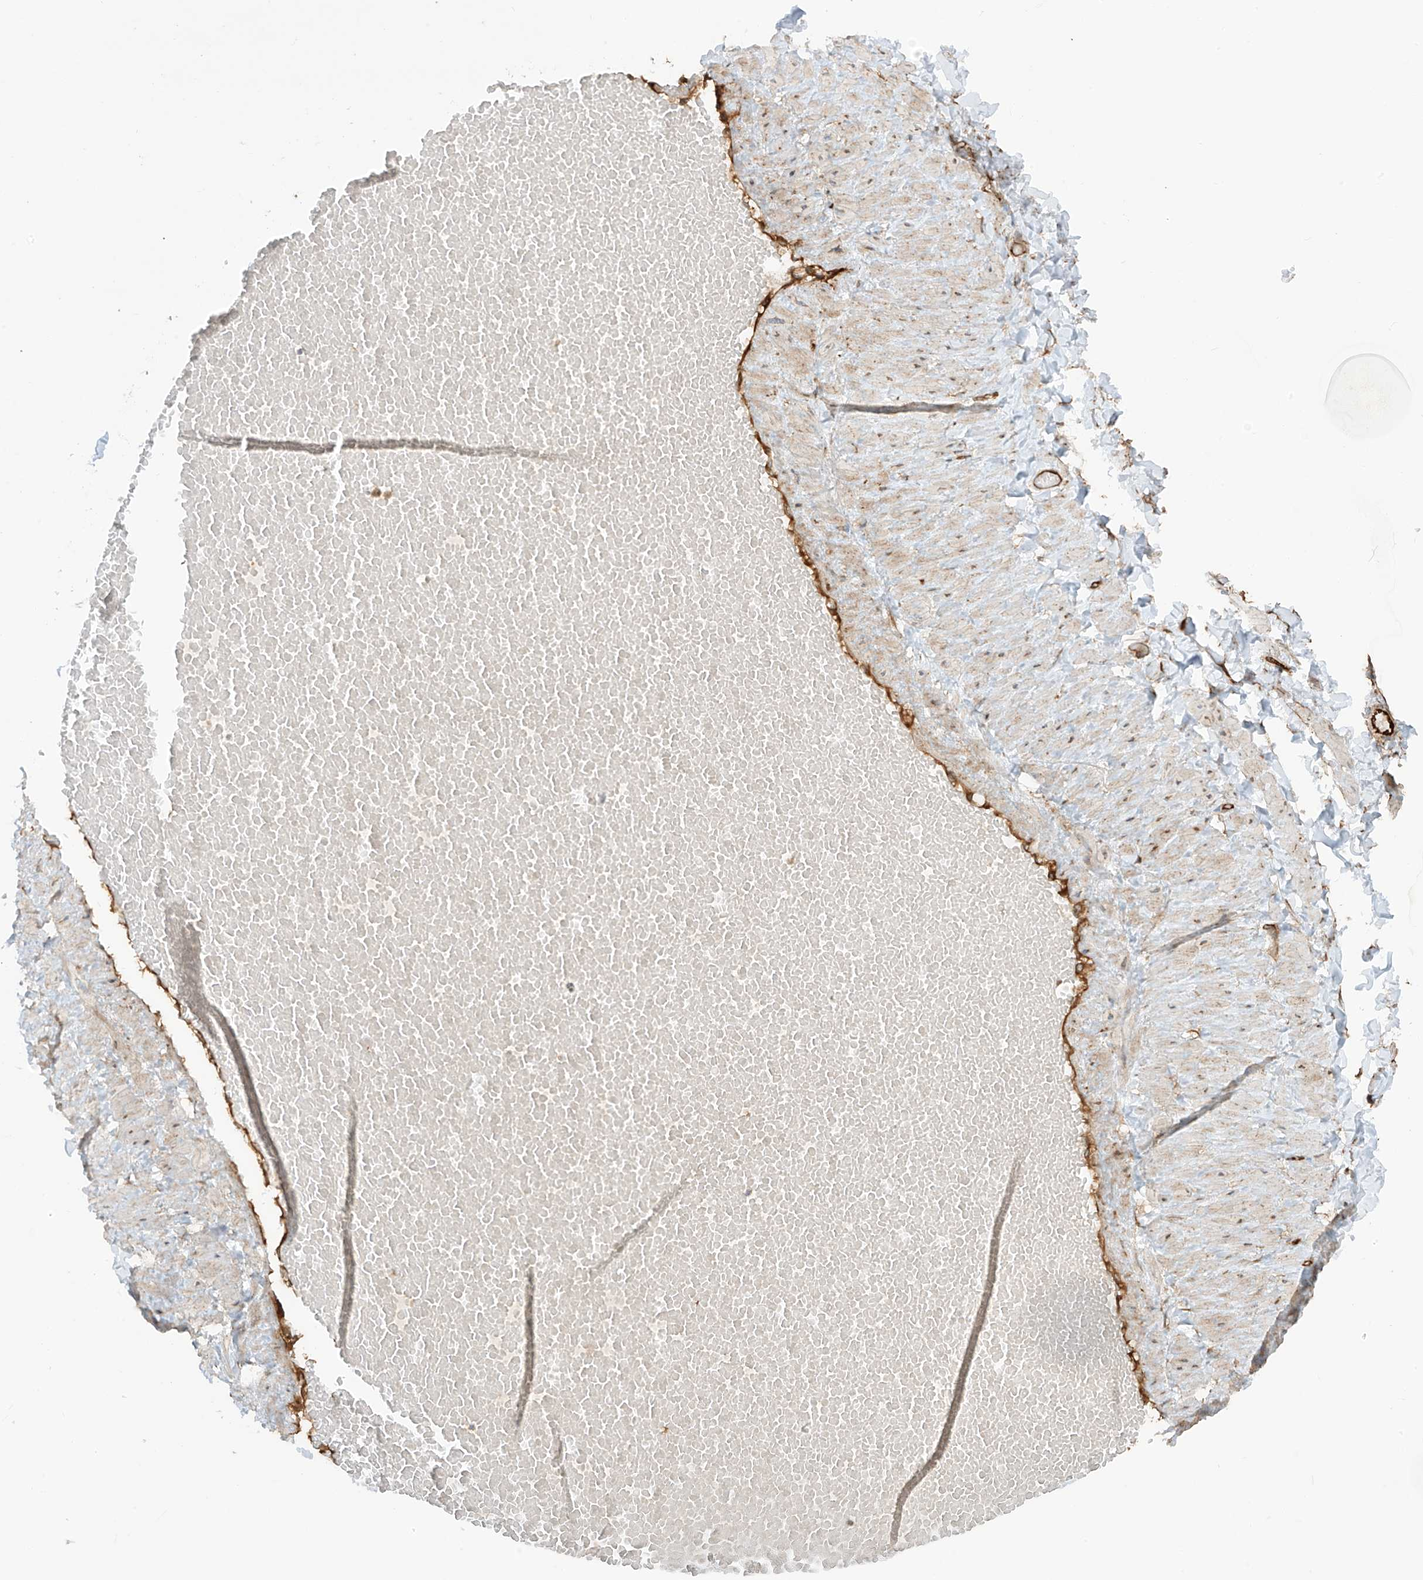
{"staining": {"intensity": "moderate", "quantity": ">75%", "location": "cytoplasmic/membranous"}, "tissue": "adipose tissue", "cell_type": "Adipocytes", "image_type": "normal", "snomed": [{"axis": "morphology", "description": "Normal tissue, NOS"}, {"axis": "topography", "description": "Adipose tissue"}, {"axis": "topography", "description": "Vascular tissue"}, {"axis": "topography", "description": "Peripheral nerve tissue"}], "caption": "Protein positivity by immunohistochemistry reveals moderate cytoplasmic/membranous expression in about >75% of adipocytes in benign adipose tissue.", "gene": "EIF5B", "patient": {"sex": "male", "age": 25}}